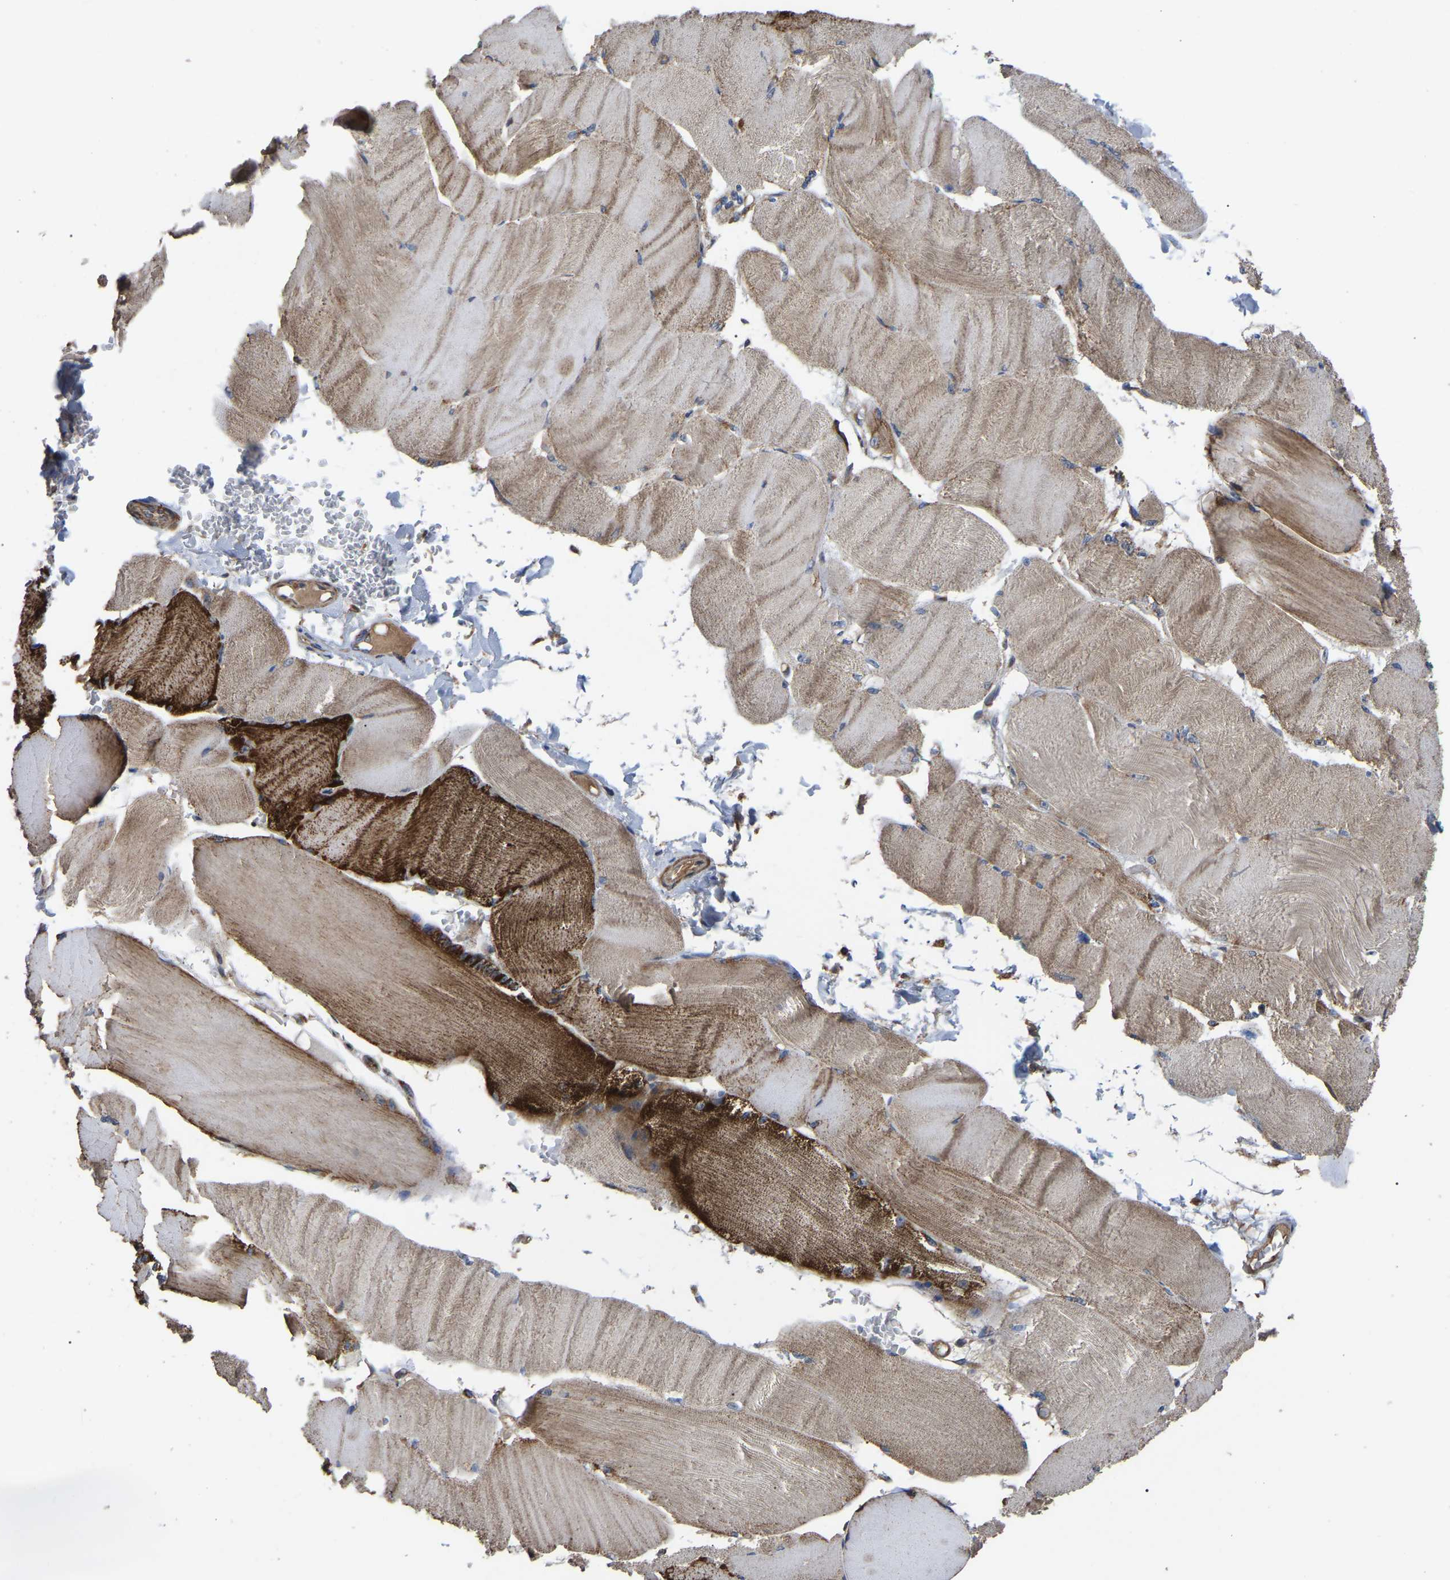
{"staining": {"intensity": "strong", "quantity": "<25%", "location": "cytoplasmic/membranous"}, "tissue": "skeletal muscle", "cell_type": "Myocytes", "image_type": "normal", "snomed": [{"axis": "morphology", "description": "Normal tissue, NOS"}, {"axis": "topography", "description": "Skin"}, {"axis": "topography", "description": "Skeletal muscle"}], "caption": "Immunohistochemical staining of normal skeletal muscle shows strong cytoplasmic/membranous protein positivity in about <25% of myocytes.", "gene": "GCC1", "patient": {"sex": "male", "age": 83}}